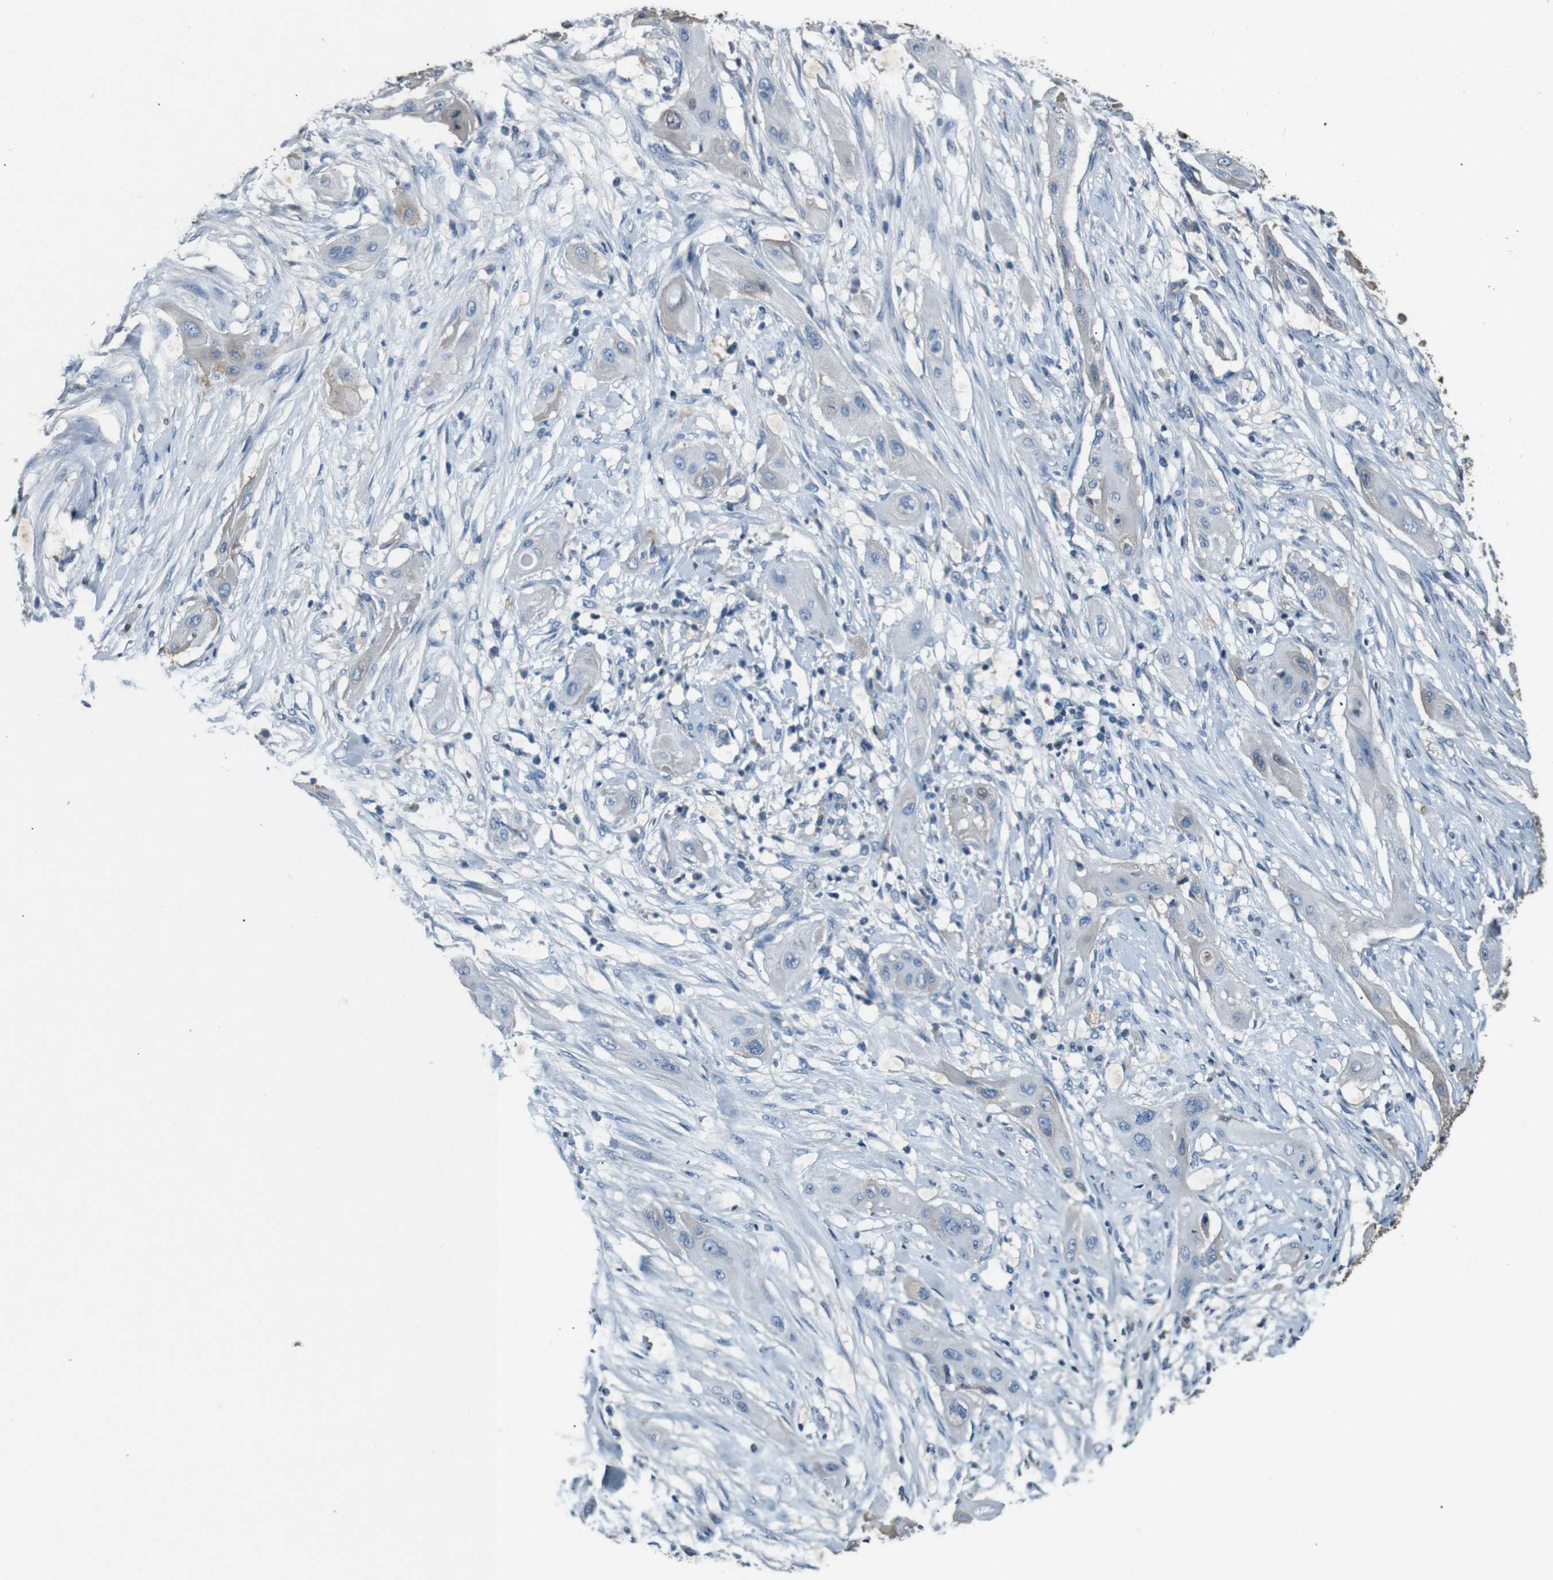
{"staining": {"intensity": "weak", "quantity": "<25%", "location": "cytoplasmic/membranous"}, "tissue": "lung cancer", "cell_type": "Tumor cells", "image_type": "cancer", "snomed": [{"axis": "morphology", "description": "Squamous cell carcinoma, NOS"}, {"axis": "topography", "description": "Lung"}], "caption": "Tumor cells are negative for protein expression in human lung cancer.", "gene": "LEP", "patient": {"sex": "female", "age": 47}}